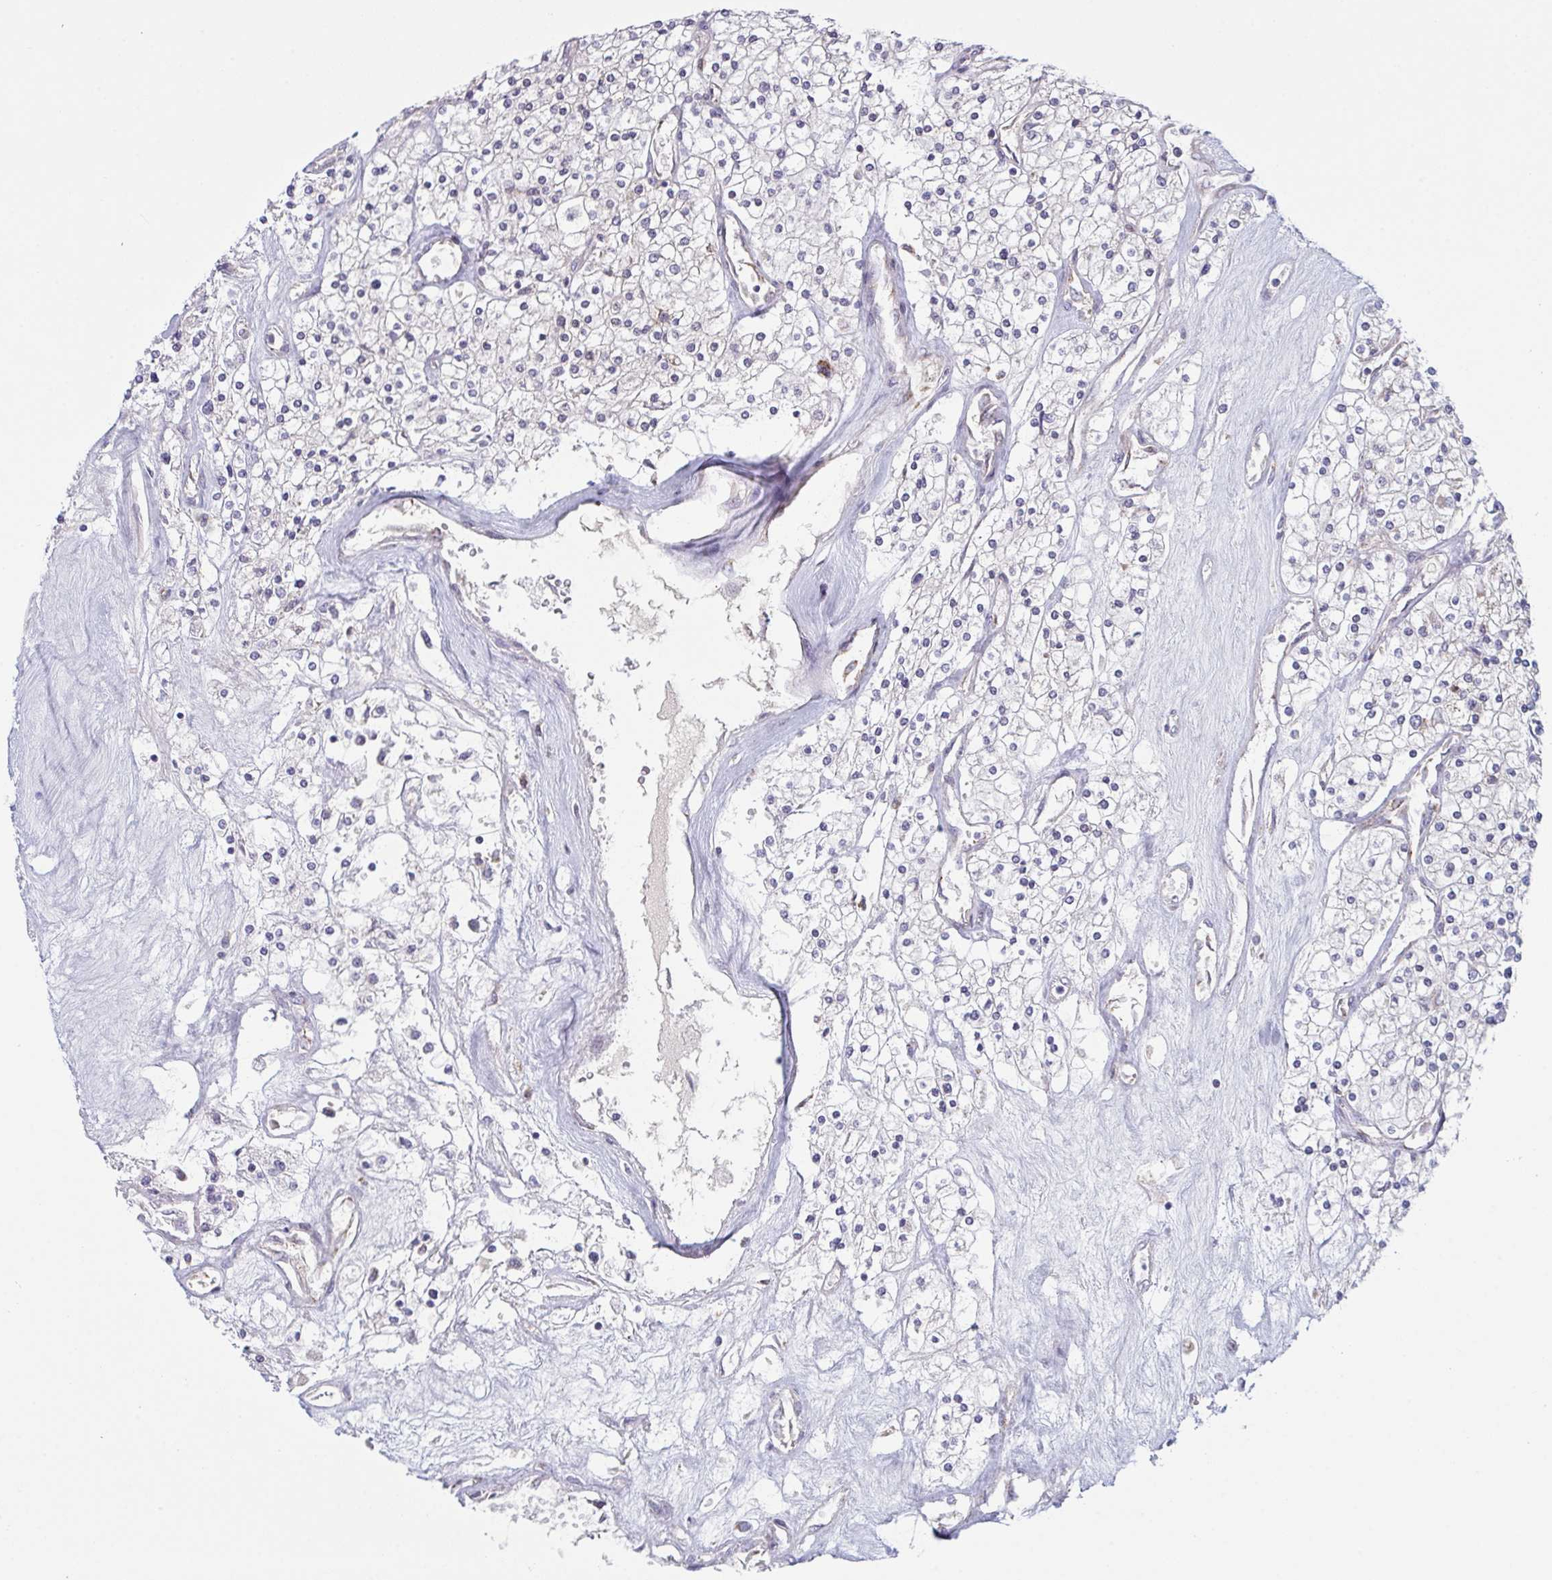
{"staining": {"intensity": "negative", "quantity": "none", "location": "none"}, "tissue": "renal cancer", "cell_type": "Tumor cells", "image_type": "cancer", "snomed": [{"axis": "morphology", "description": "Adenocarcinoma, NOS"}, {"axis": "topography", "description": "Kidney"}], "caption": "Image shows no significant protein expression in tumor cells of renal cancer (adenocarcinoma).", "gene": "XAF1", "patient": {"sex": "male", "age": 80}}